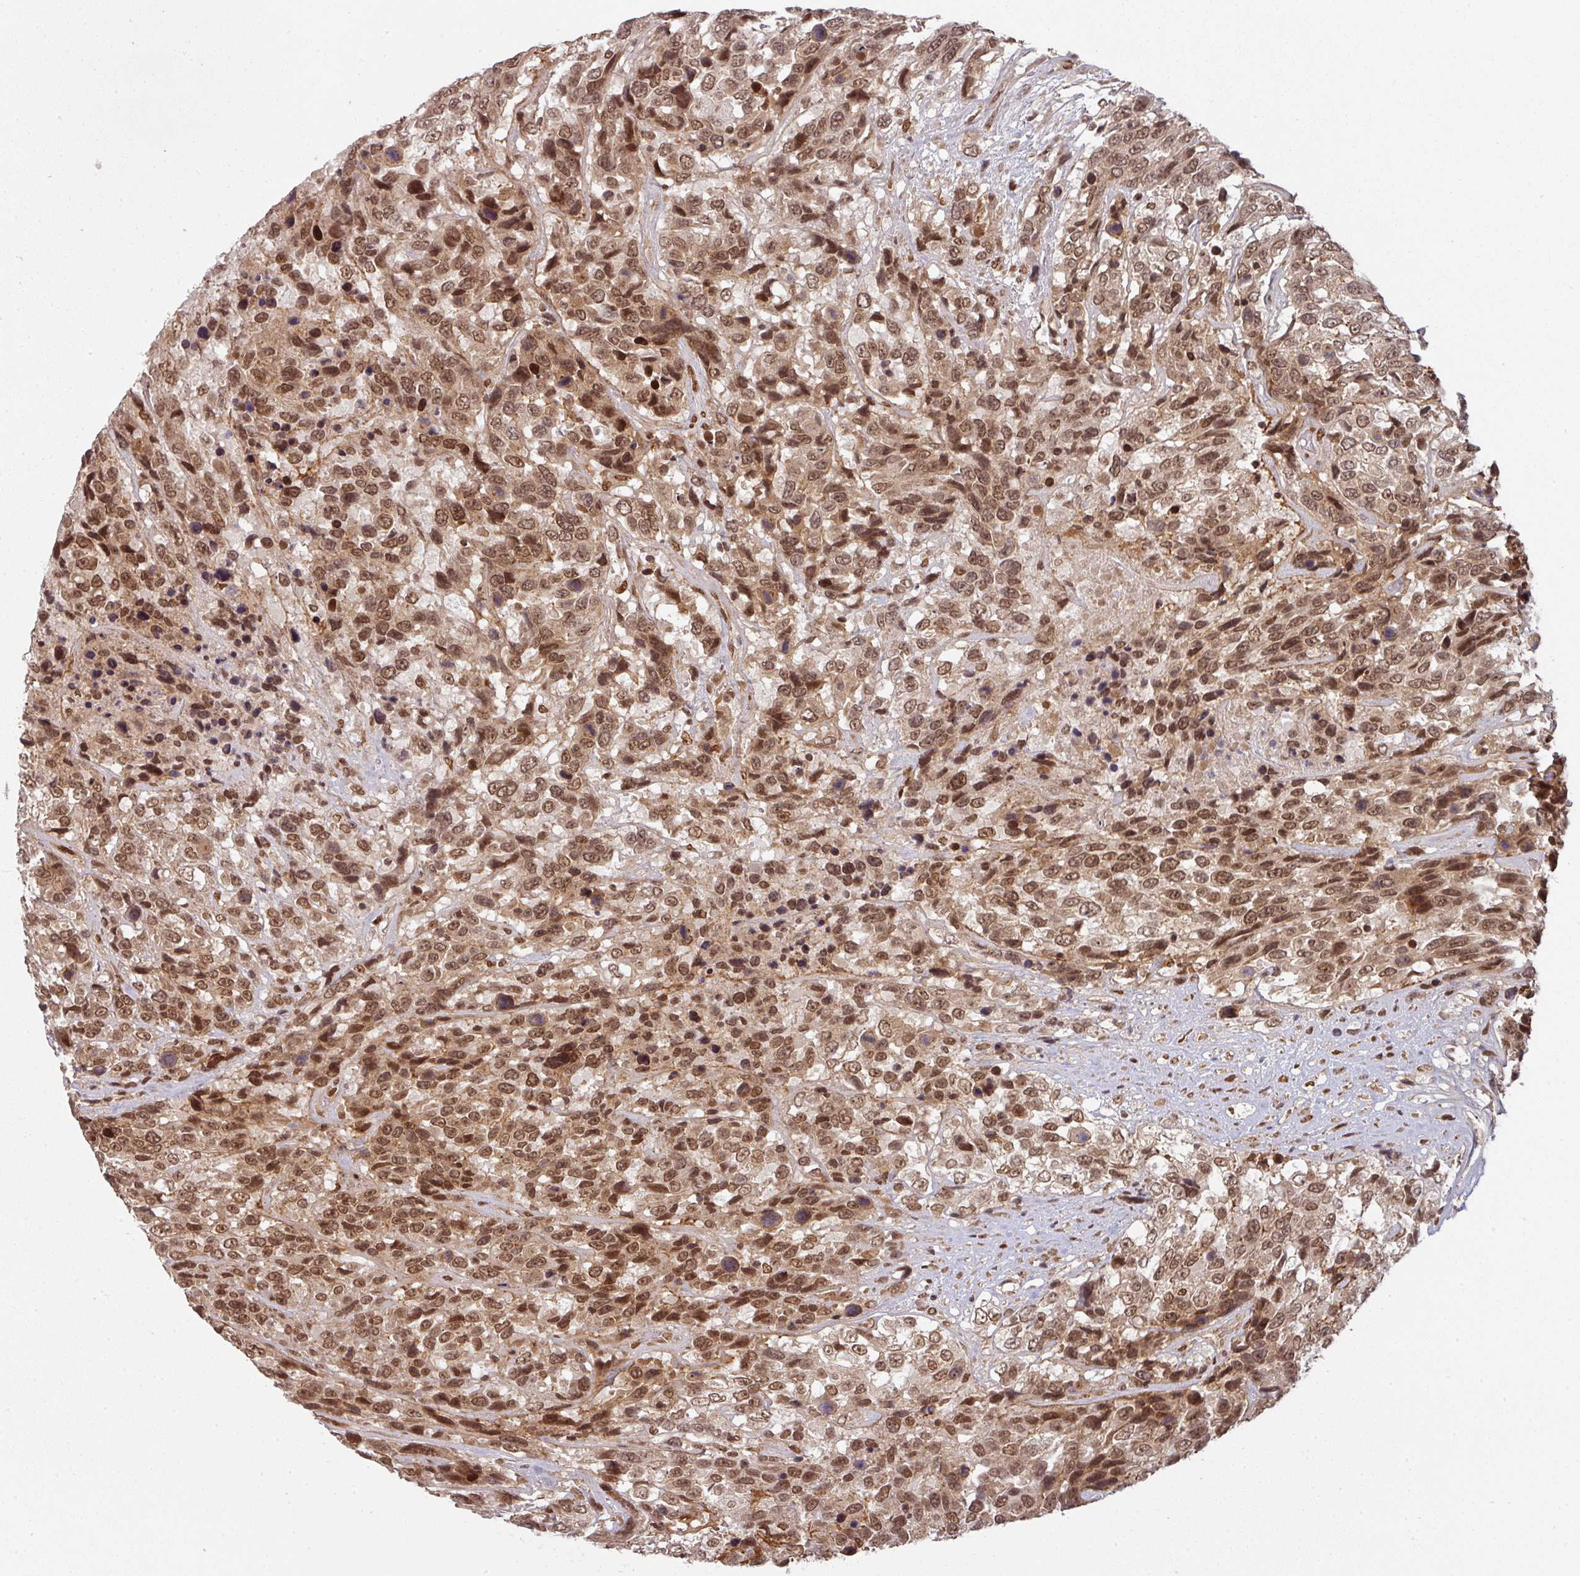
{"staining": {"intensity": "moderate", "quantity": ">75%", "location": "nuclear"}, "tissue": "urothelial cancer", "cell_type": "Tumor cells", "image_type": "cancer", "snomed": [{"axis": "morphology", "description": "Urothelial carcinoma, High grade"}, {"axis": "topography", "description": "Urinary bladder"}], "caption": "Immunohistochemical staining of urothelial carcinoma (high-grade) demonstrates moderate nuclear protein staining in about >75% of tumor cells.", "gene": "SIK3", "patient": {"sex": "female", "age": 70}}